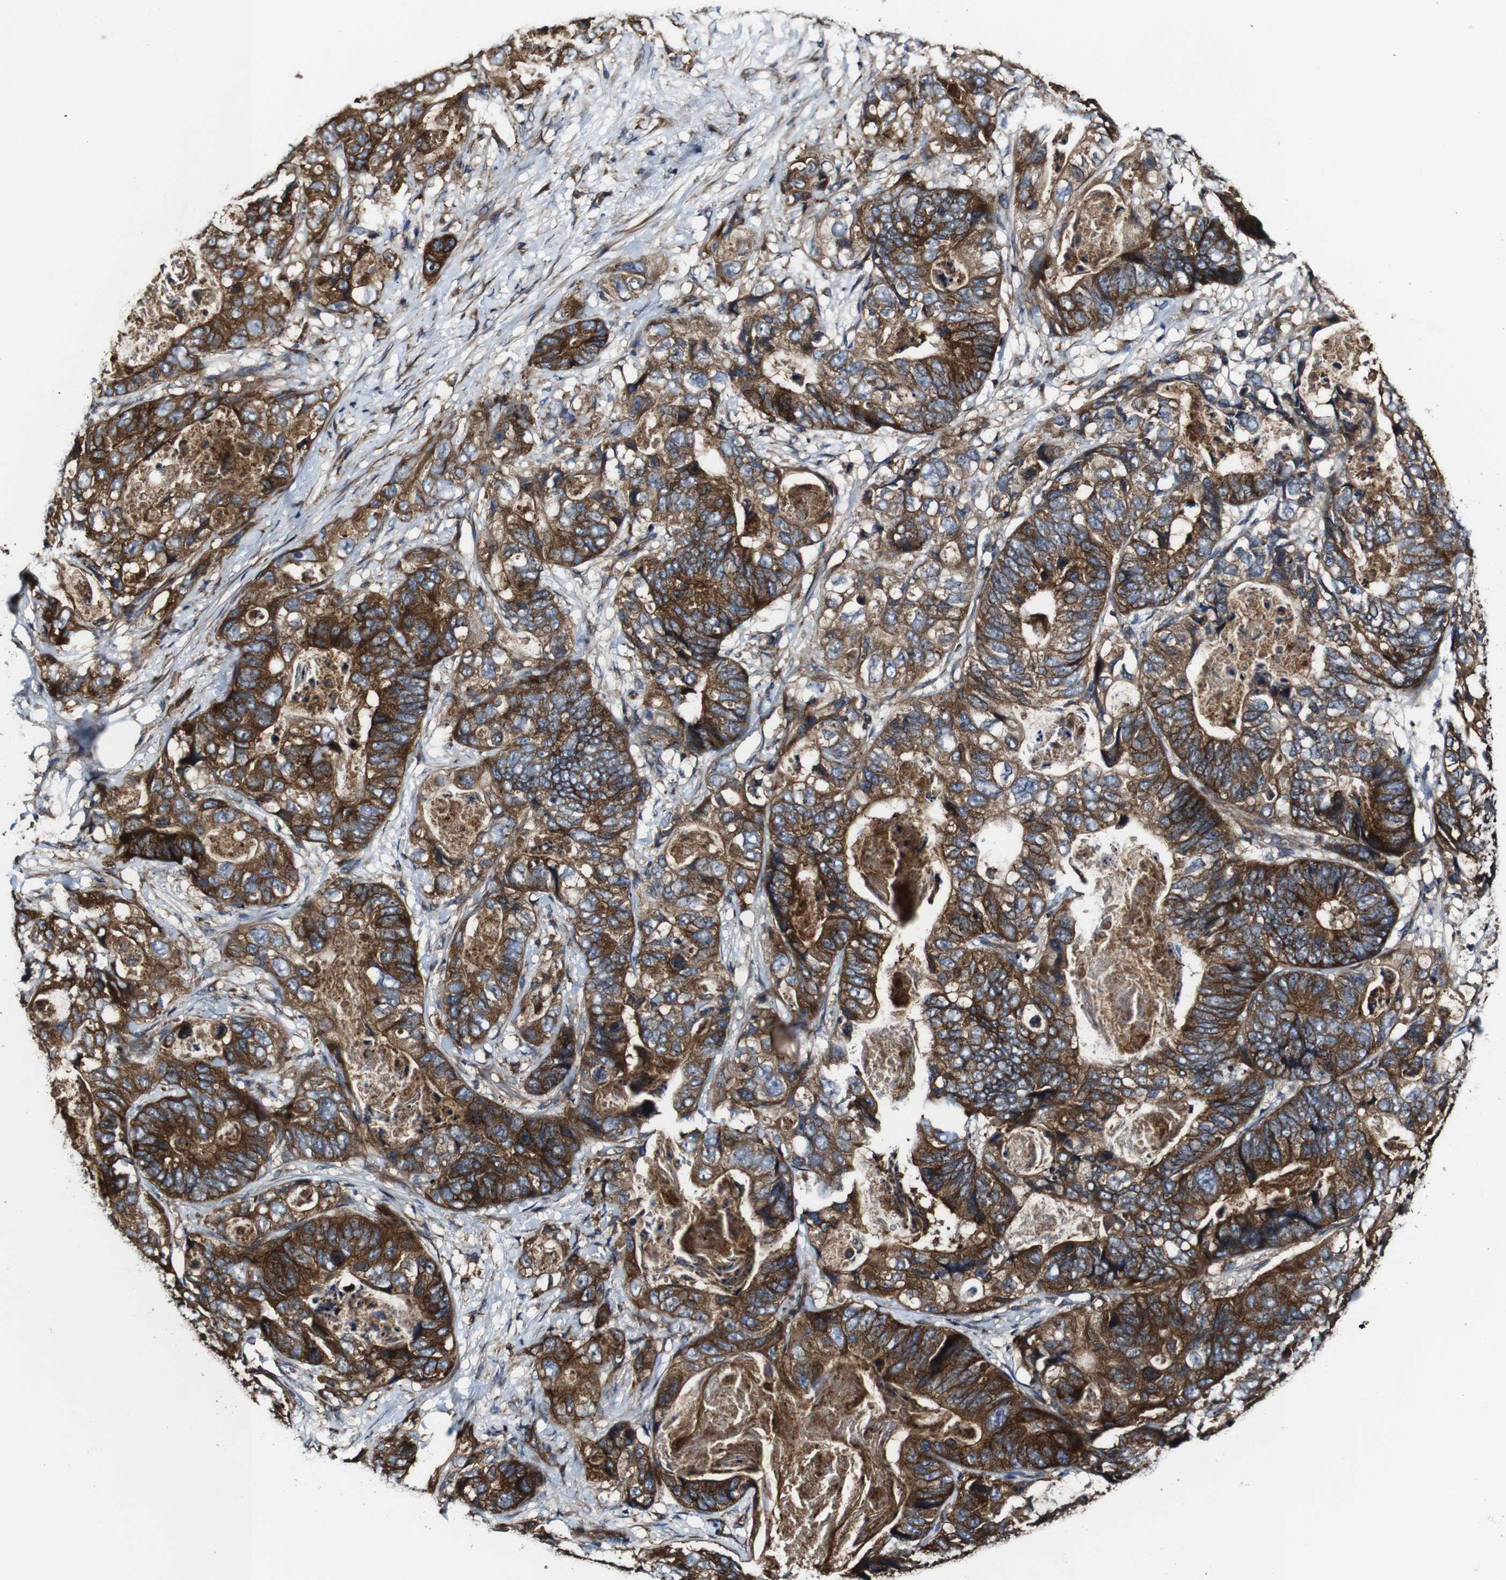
{"staining": {"intensity": "strong", "quantity": ">75%", "location": "cytoplasmic/membranous"}, "tissue": "stomach cancer", "cell_type": "Tumor cells", "image_type": "cancer", "snomed": [{"axis": "morphology", "description": "Adenocarcinoma, NOS"}, {"axis": "topography", "description": "Stomach"}], "caption": "This is a photomicrograph of IHC staining of adenocarcinoma (stomach), which shows strong expression in the cytoplasmic/membranous of tumor cells.", "gene": "TNIK", "patient": {"sex": "female", "age": 89}}